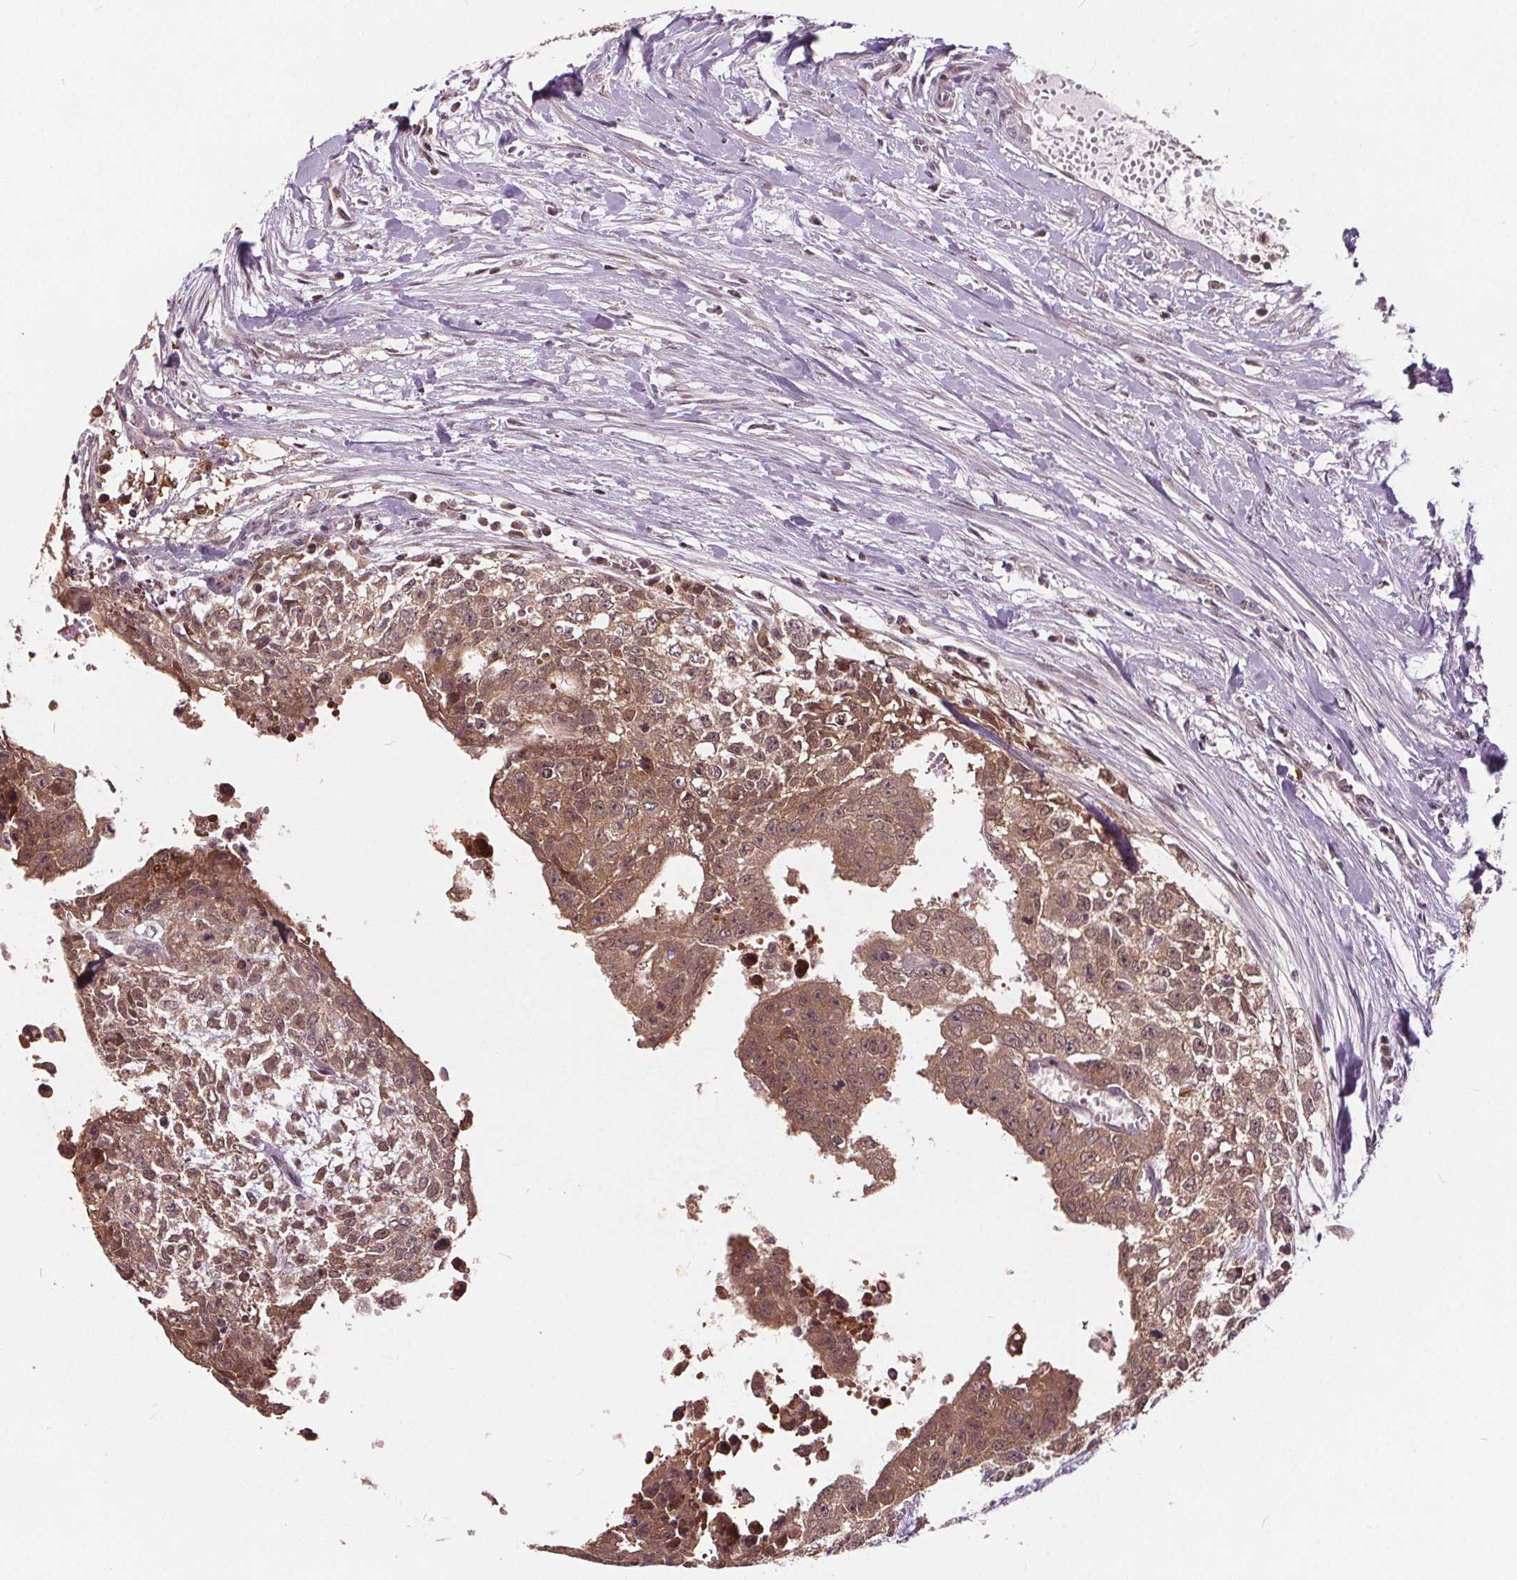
{"staining": {"intensity": "moderate", "quantity": "25%-75%", "location": "cytoplasmic/membranous,nuclear"}, "tissue": "testis cancer", "cell_type": "Tumor cells", "image_type": "cancer", "snomed": [{"axis": "morphology", "description": "Carcinoma, Embryonal, NOS"}, {"axis": "morphology", "description": "Teratoma, malignant, NOS"}, {"axis": "topography", "description": "Testis"}], "caption": "Immunohistochemical staining of testis teratoma (malignant) shows medium levels of moderate cytoplasmic/membranous and nuclear staining in approximately 25%-75% of tumor cells. The protein is stained brown, and the nuclei are stained in blue (DAB IHC with brightfield microscopy, high magnification).", "gene": "HIF1AN", "patient": {"sex": "male", "age": 24}}